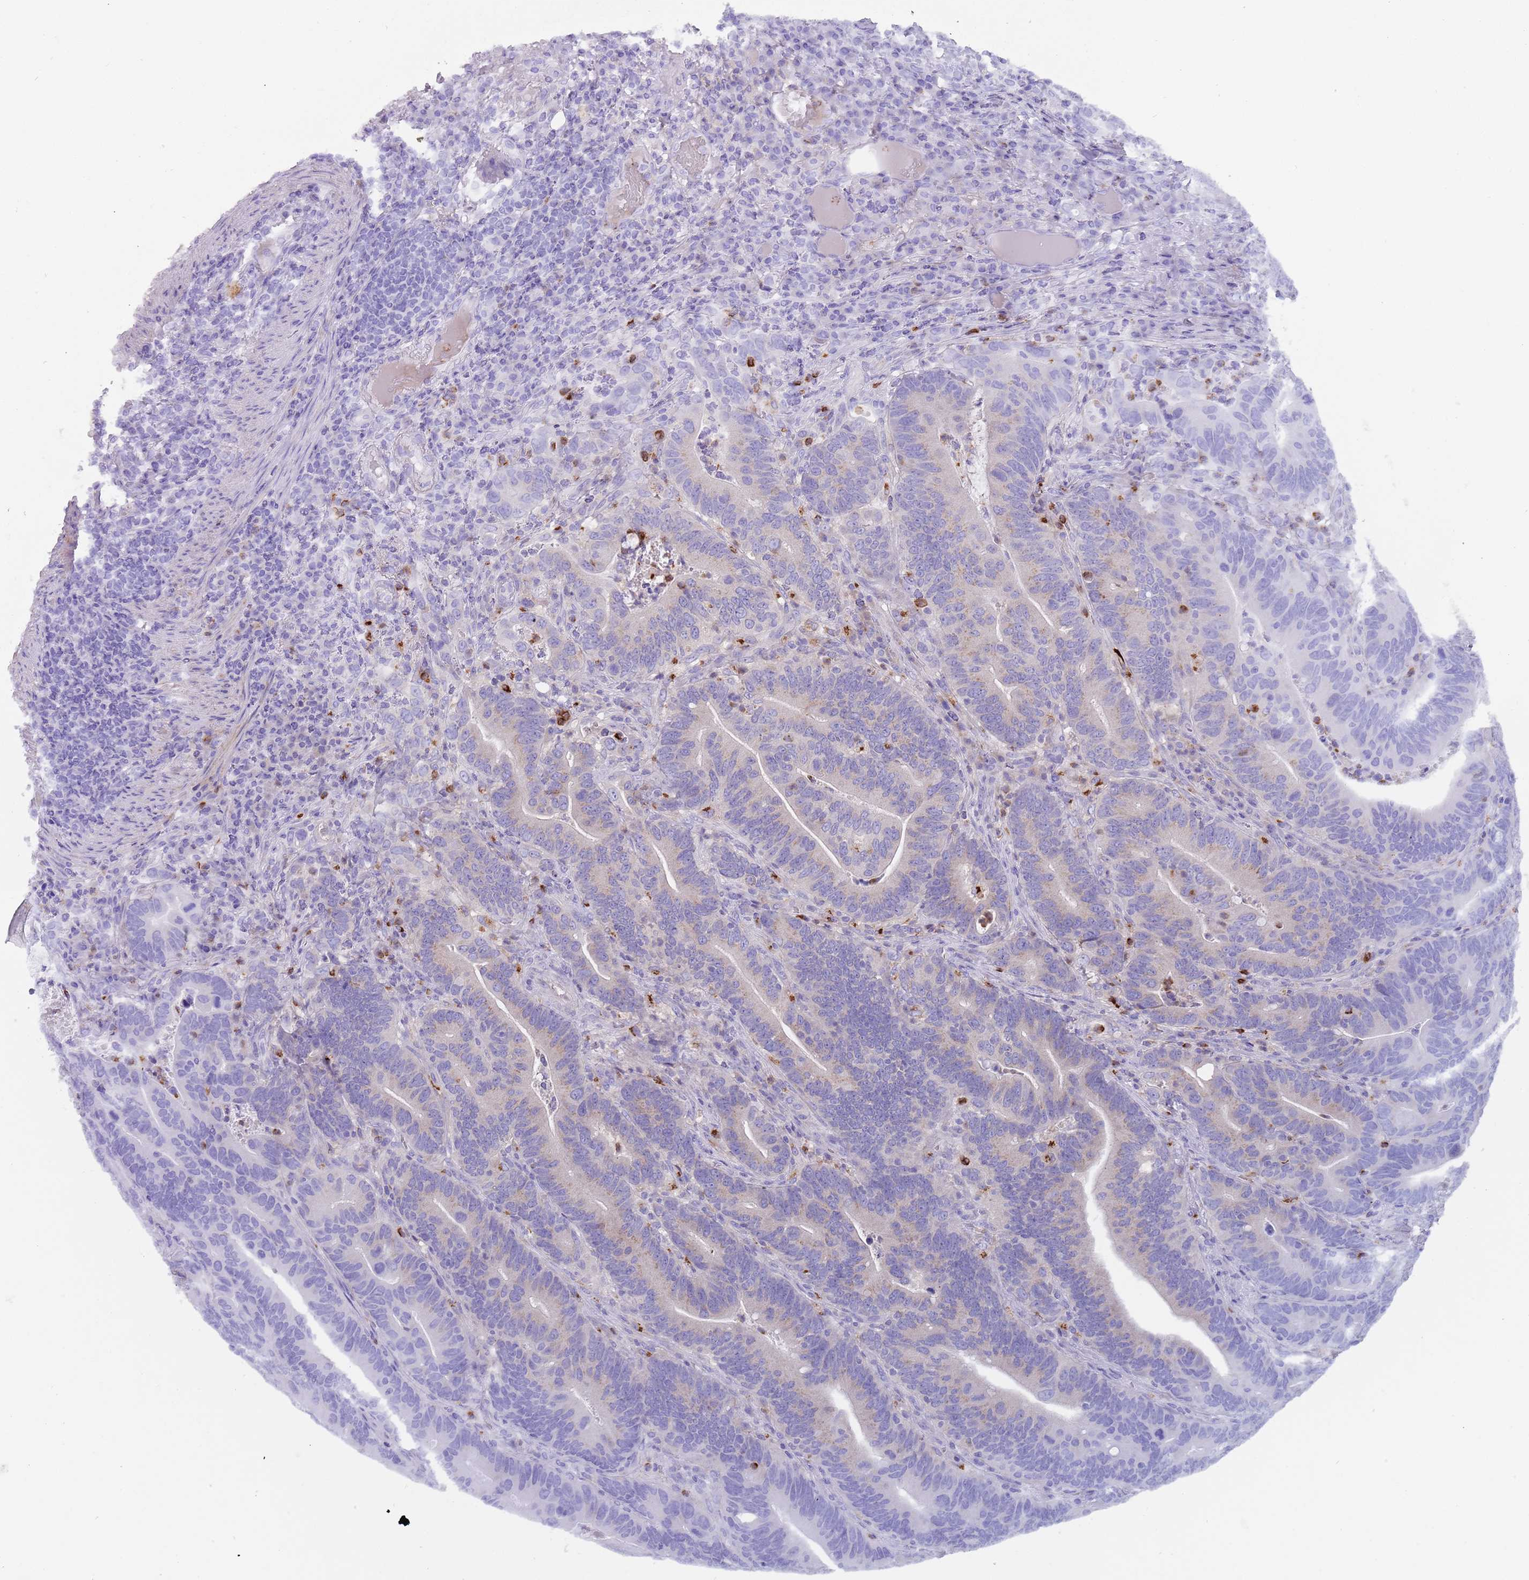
{"staining": {"intensity": "negative", "quantity": "none", "location": "none"}, "tissue": "colorectal cancer", "cell_type": "Tumor cells", "image_type": "cancer", "snomed": [{"axis": "morphology", "description": "Adenocarcinoma, NOS"}, {"axis": "topography", "description": "Colon"}], "caption": "This histopathology image is of colorectal cancer (adenocarcinoma) stained with immunohistochemistry to label a protein in brown with the nuclei are counter-stained blue. There is no staining in tumor cells.", "gene": "TMEM251", "patient": {"sex": "female", "age": 66}}